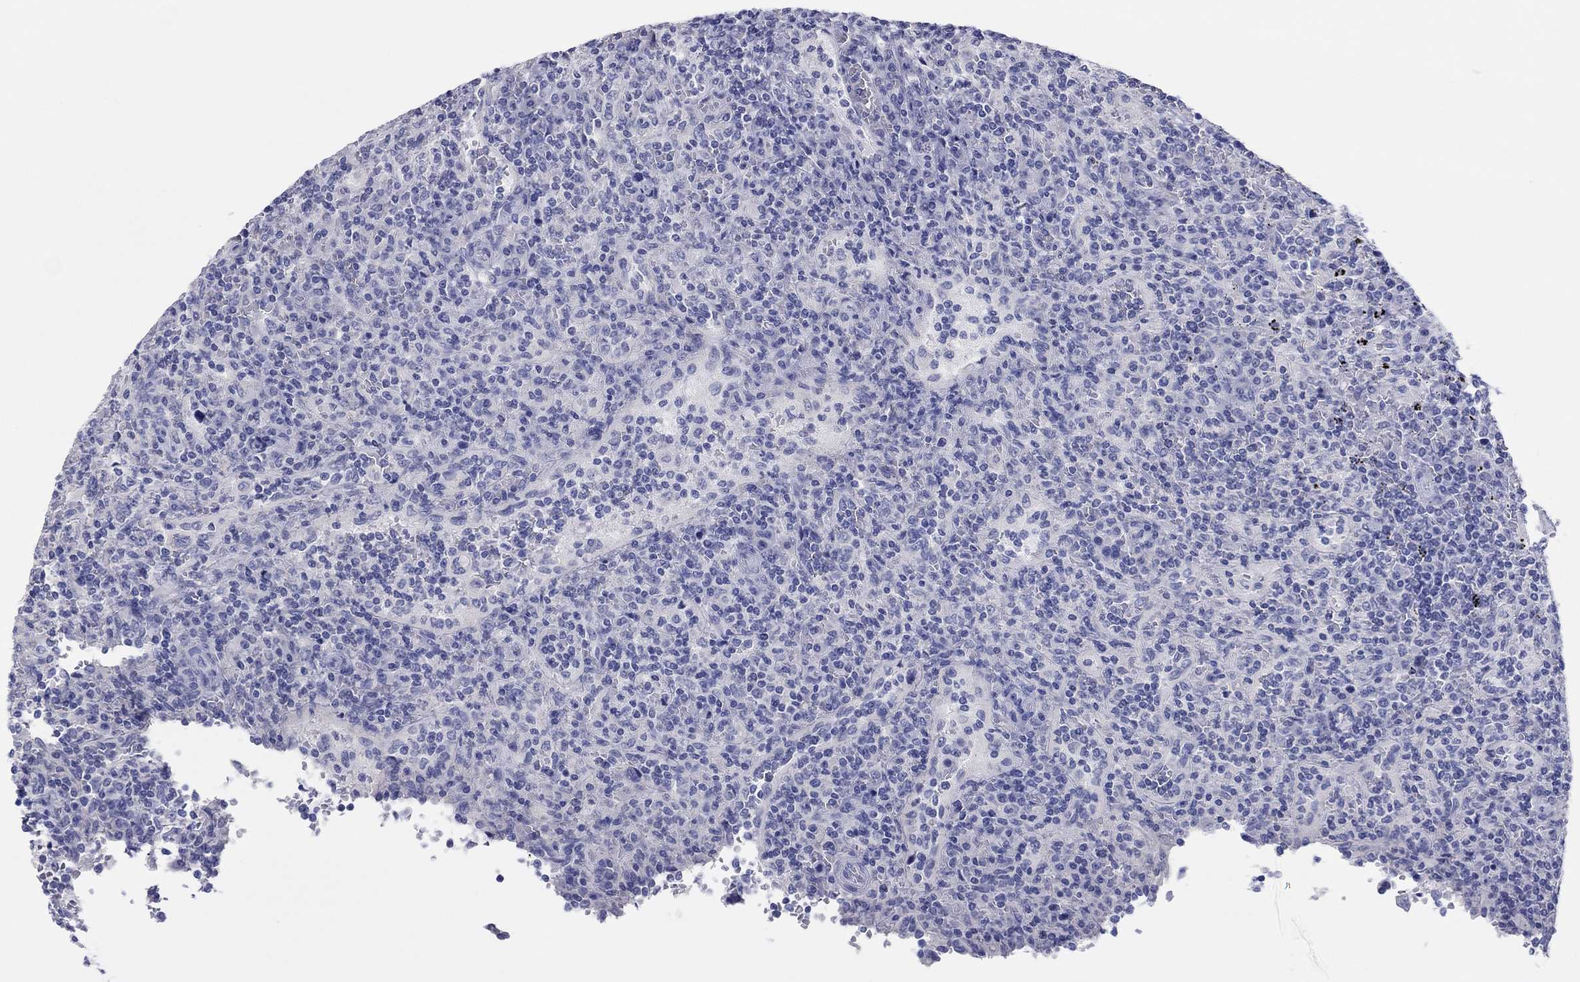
{"staining": {"intensity": "negative", "quantity": "none", "location": "none"}, "tissue": "lymphoma", "cell_type": "Tumor cells", "image_type": "cancer", "snomed": [{"axis": "morphology", "description": "Malignant lymphoma, non-Hodgkin's type, Low grade"}, {"axis": "topography", "description": "Spleen"}], "caption": "Immunohistochemistry photomicrograph of lymphoma stained for a protein (brown), which reveals no expression in tumor cells.", "gene": "ERICH3", "patient": {"sex": "male", "age": 62}}